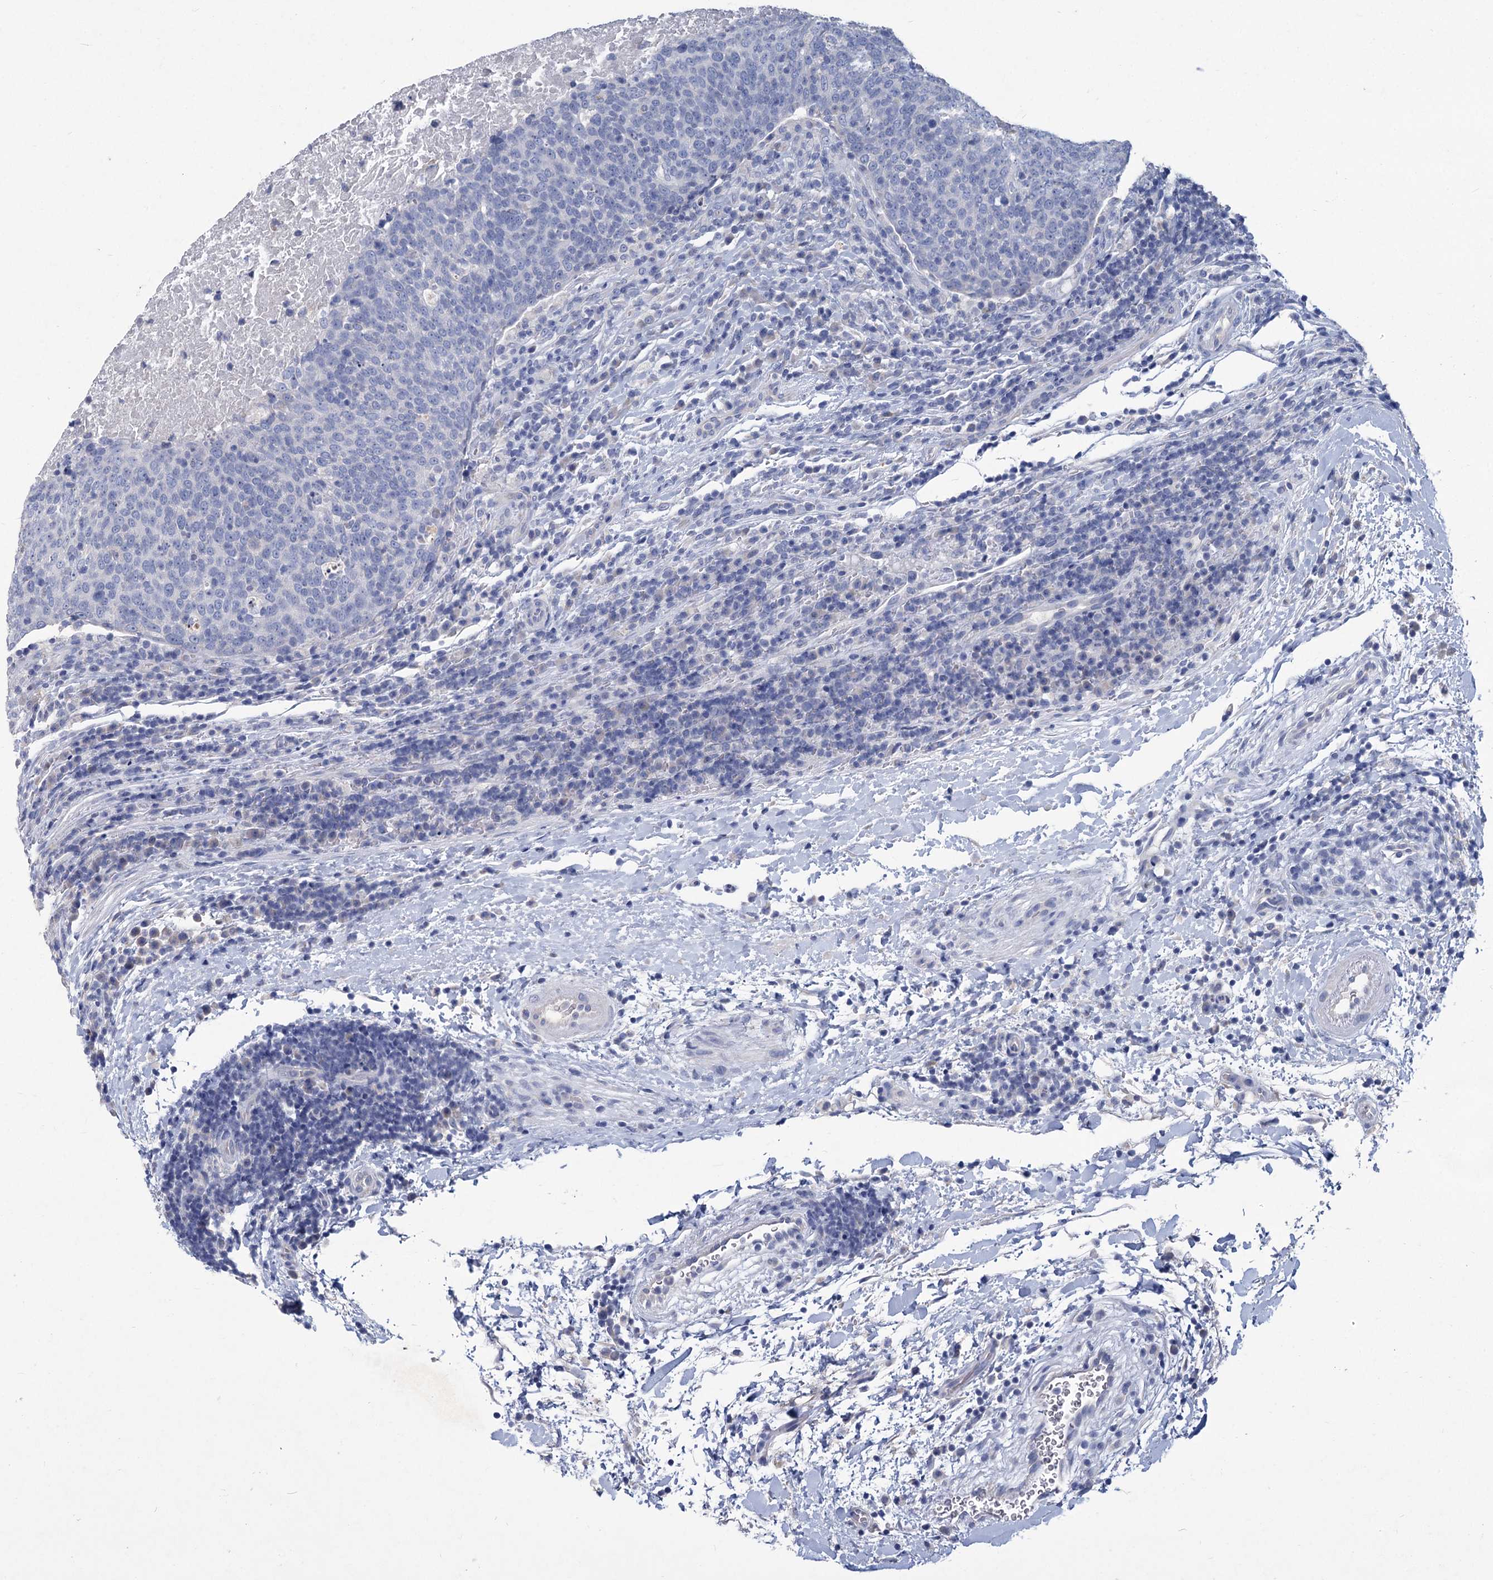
{"staining": {"intensity": "negative", "quantity": "none", "location": "none"}, "tissue": "head and neck cancer", "cell_type": "Tumor cells", "image_type": "cancer", "snomed": [{"axis": "morphology", "description": "Squamous cell carcinoma, NOS"}, {"axis": "morphology", "description": "Squamous cell carcinoma, metastatic, NOS"}, {"axis": "topography", "description": "Lymph node"}, {"axis": "topography", "description": "Head-Neck"}], "caption": "Human metastatic squamous cell carcinoma (head and neck) stained for a protein using immunohistochemistry shows no positivity in tumor cells.", "gene": "HES2", "patient": {"sex": "male", "age": 62}}